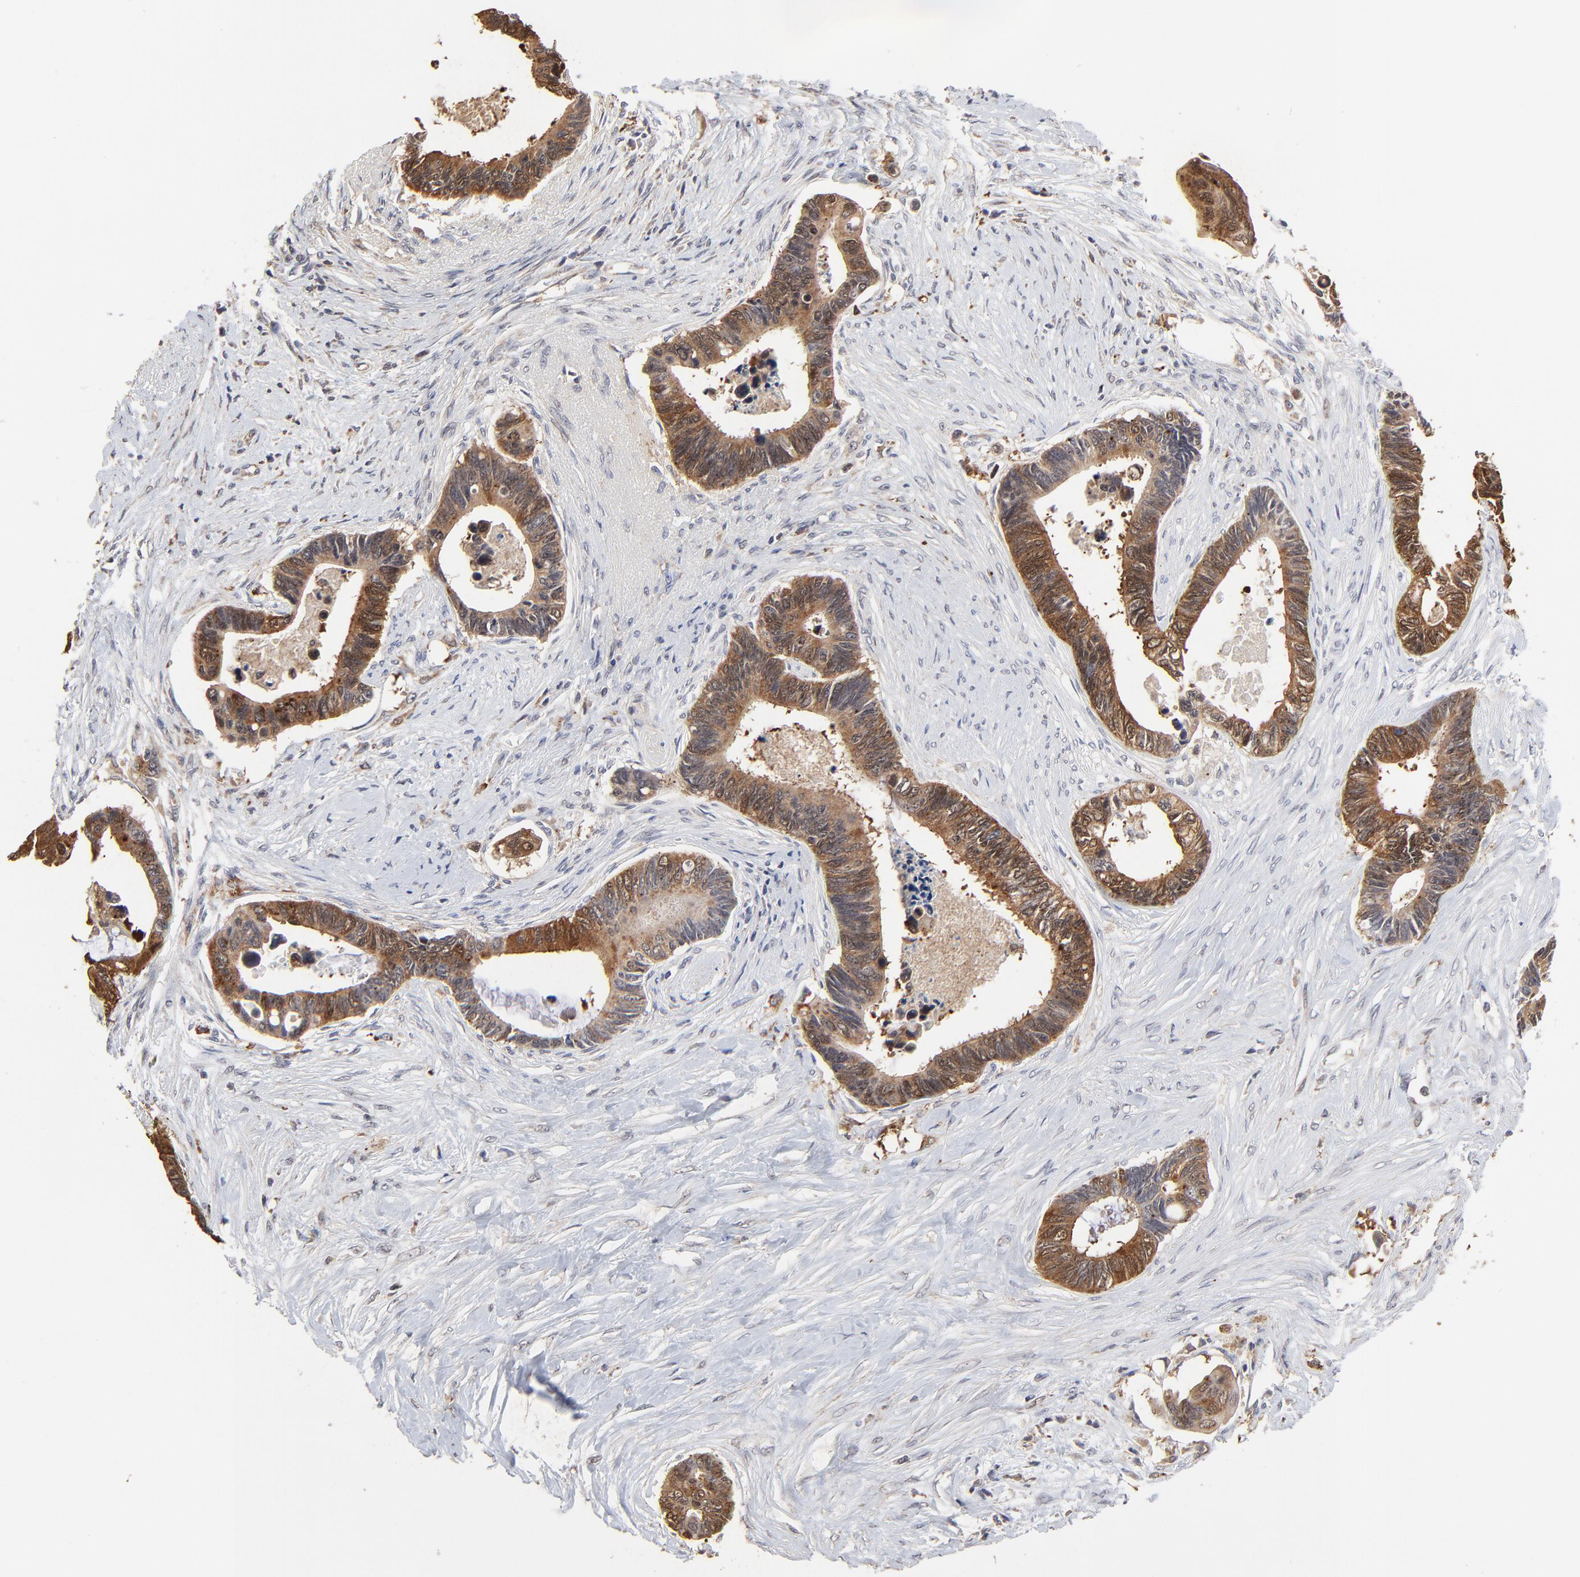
{"staining": {"intensity": "moderate", "quantity": ">75%", "location": "cytoplasmic/membranous"}, "tissue": "pancreatic cancer", "cell_type": "Tumor cells", "image_type": "cancer", "snomed": [{"axis": "morphology", "description": "Adenocarcinoma, NOS"}, {"axis": "topography", "description": "Pancreas"}], "caption": "A brown stain shows moderate cytoplasmic/membranous staining of a protein in pancreatic adenocarcinoma tumor cells.", "gene": "LGALS3", "patient": {"sex": "female", "age": 70}}